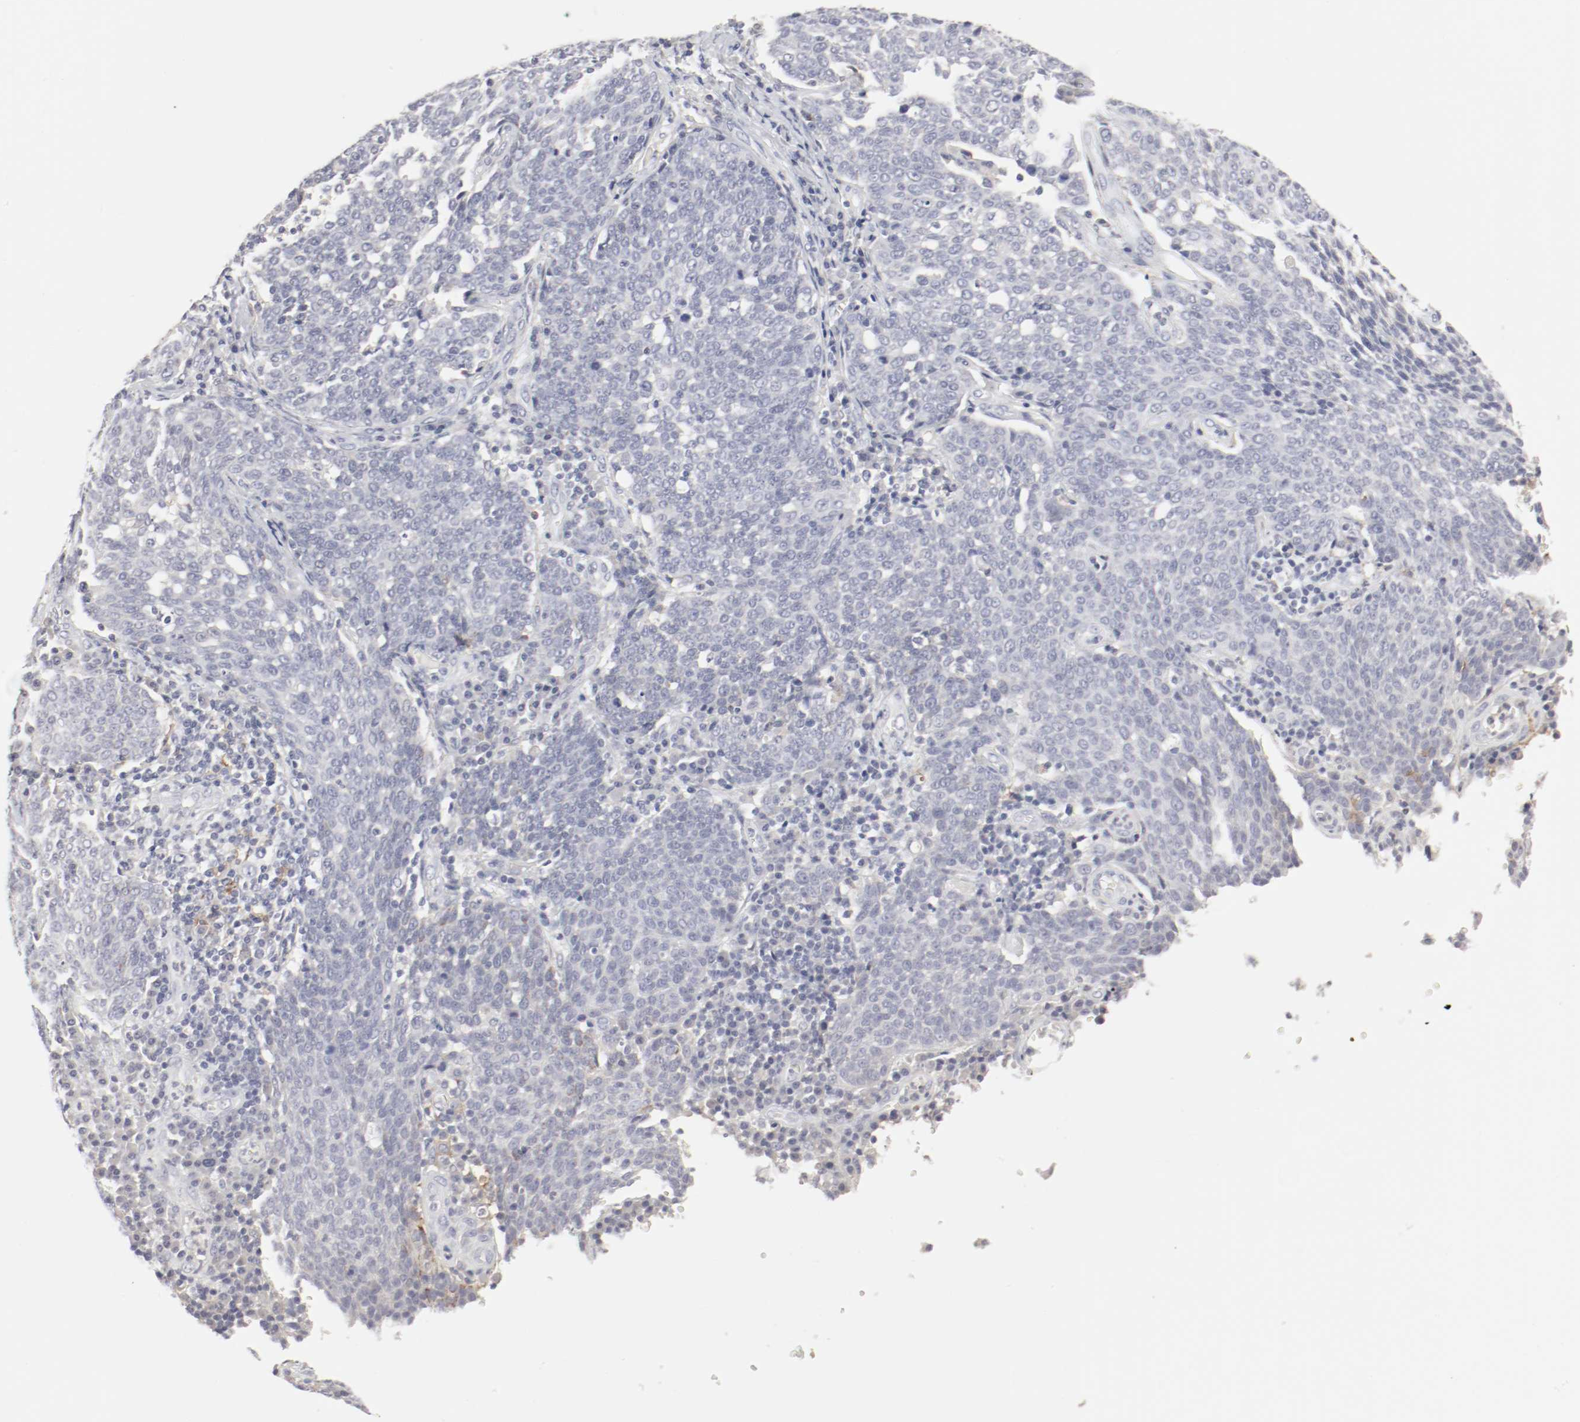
{"staining": {"intensity": "negative", "quantity": "none", "location": "none"}, "tissue": "cervical cancer", "cell_type": "Tumor cells", "image_type": "cancer", "snomed": [{"axis": "morphology", "description": "Squamous cell carcinoma, NOS"}, {"axis": "topography", "description": "Cervix"}], "caption": "A high-resolution micrograph shows IHC staining of squamous cell carcinoma (cervical), which demonstrates no significant expression in tumor cells. (IHC, brightfield microscopy, high magnification).", "gene": "ITGAX", "patient": {"sex": "female", "age": 34}}